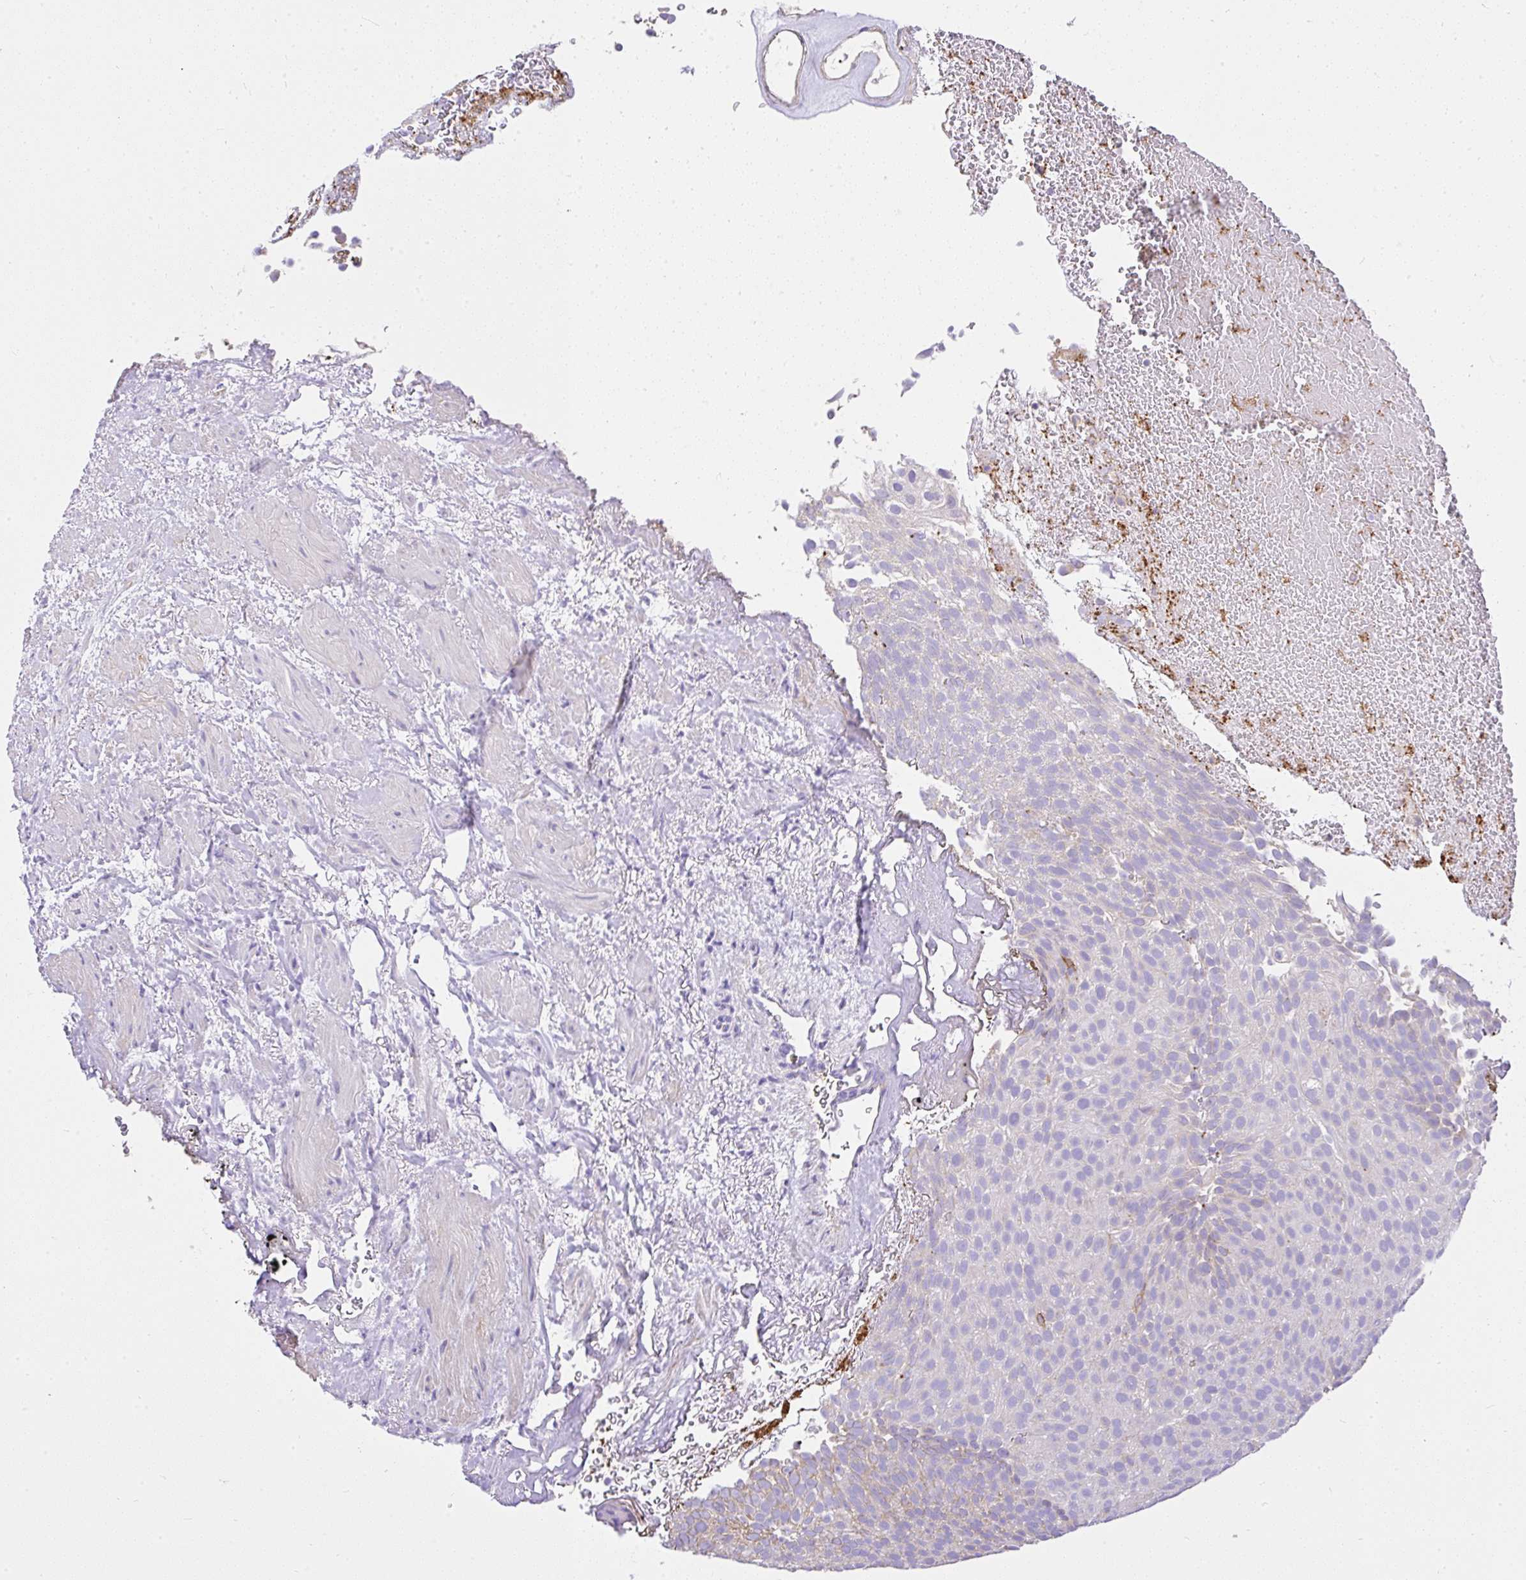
{"staining": {"intensity": "negative", "quantity": "none", "location": "none"}, "tissue": "urothelial cancer", "cell_type": "Tumor cells", "image_type": "cancer", "snomed": [{"axis": "morphology", "description": "Urothelial carcinoma, Low grade"}, {"axis": "topography", "description": "Urinary bladder"}], "caption": "Protein analysis of urothelial cancer exhibits no significant positivity in tumor cells. (Brightfield microscopy of DAB (3,3'-diaminobenzidine) IHC at high magnification).", "gene": "CCDC142", "patient": {"sex": "male", "age": 78}}